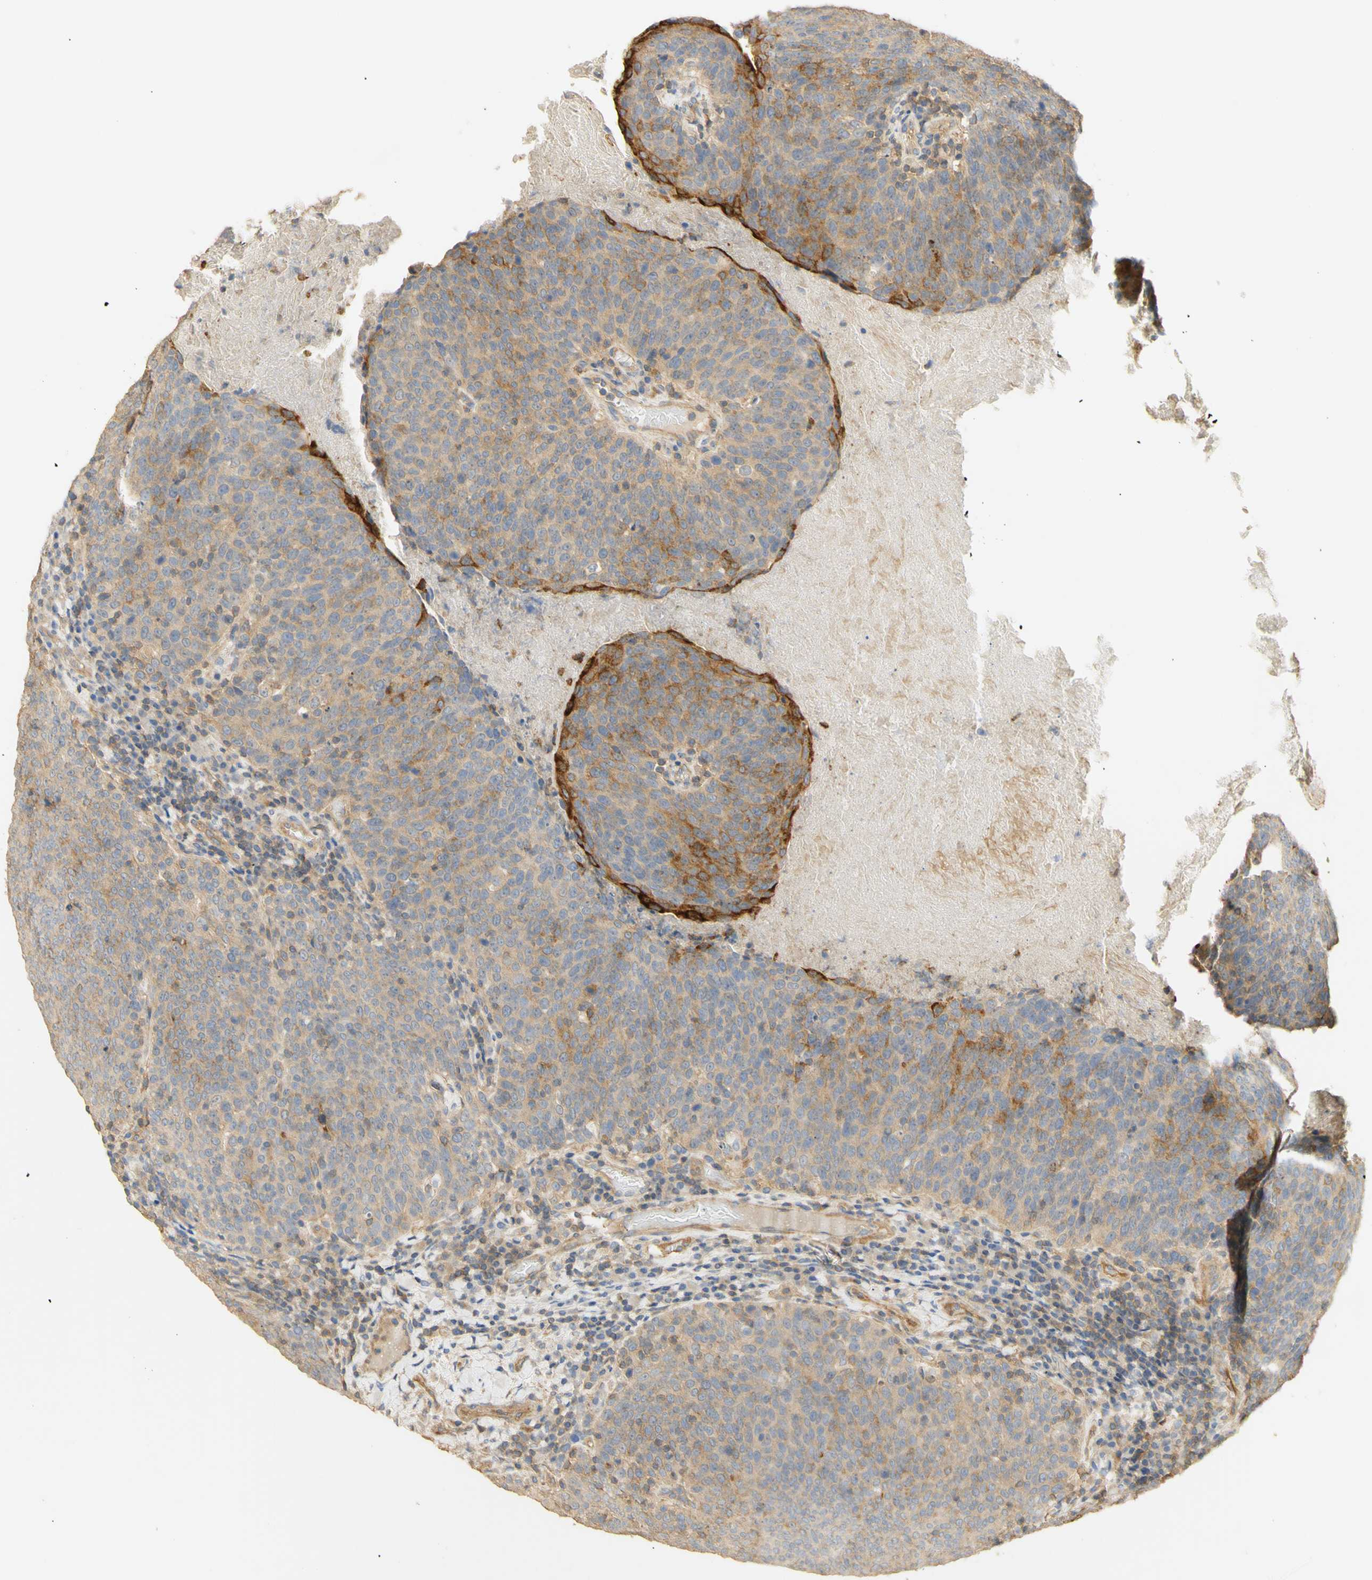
{"staining": {"intensity": "moderate", "quantity": "25%-75%", "location": "cytoplasmic/membranous"}, "tissue": "head and neck cancer", "cell_type": "Tumor cells", "image_type": "cancer", "snomed": [{"axis": "morphology", "description": "Squamous cell carcinoma, NOS"}, {"axis": "morphology", "description": "Squamous cell carcinoma, metastatic, NOS"}, {"axis": "topography", "description": "Lymph node"}, {"axis": "topography", "description": "Head-Neck"}], "caption": "Protein analysis of head and neck cancer tissue shows moderate cytoplasmic/membranous positivity in approximately 25%-75% of tumor cells.", "gene": "KCNE4", "patient": {"sex": "male", "age": 62}}